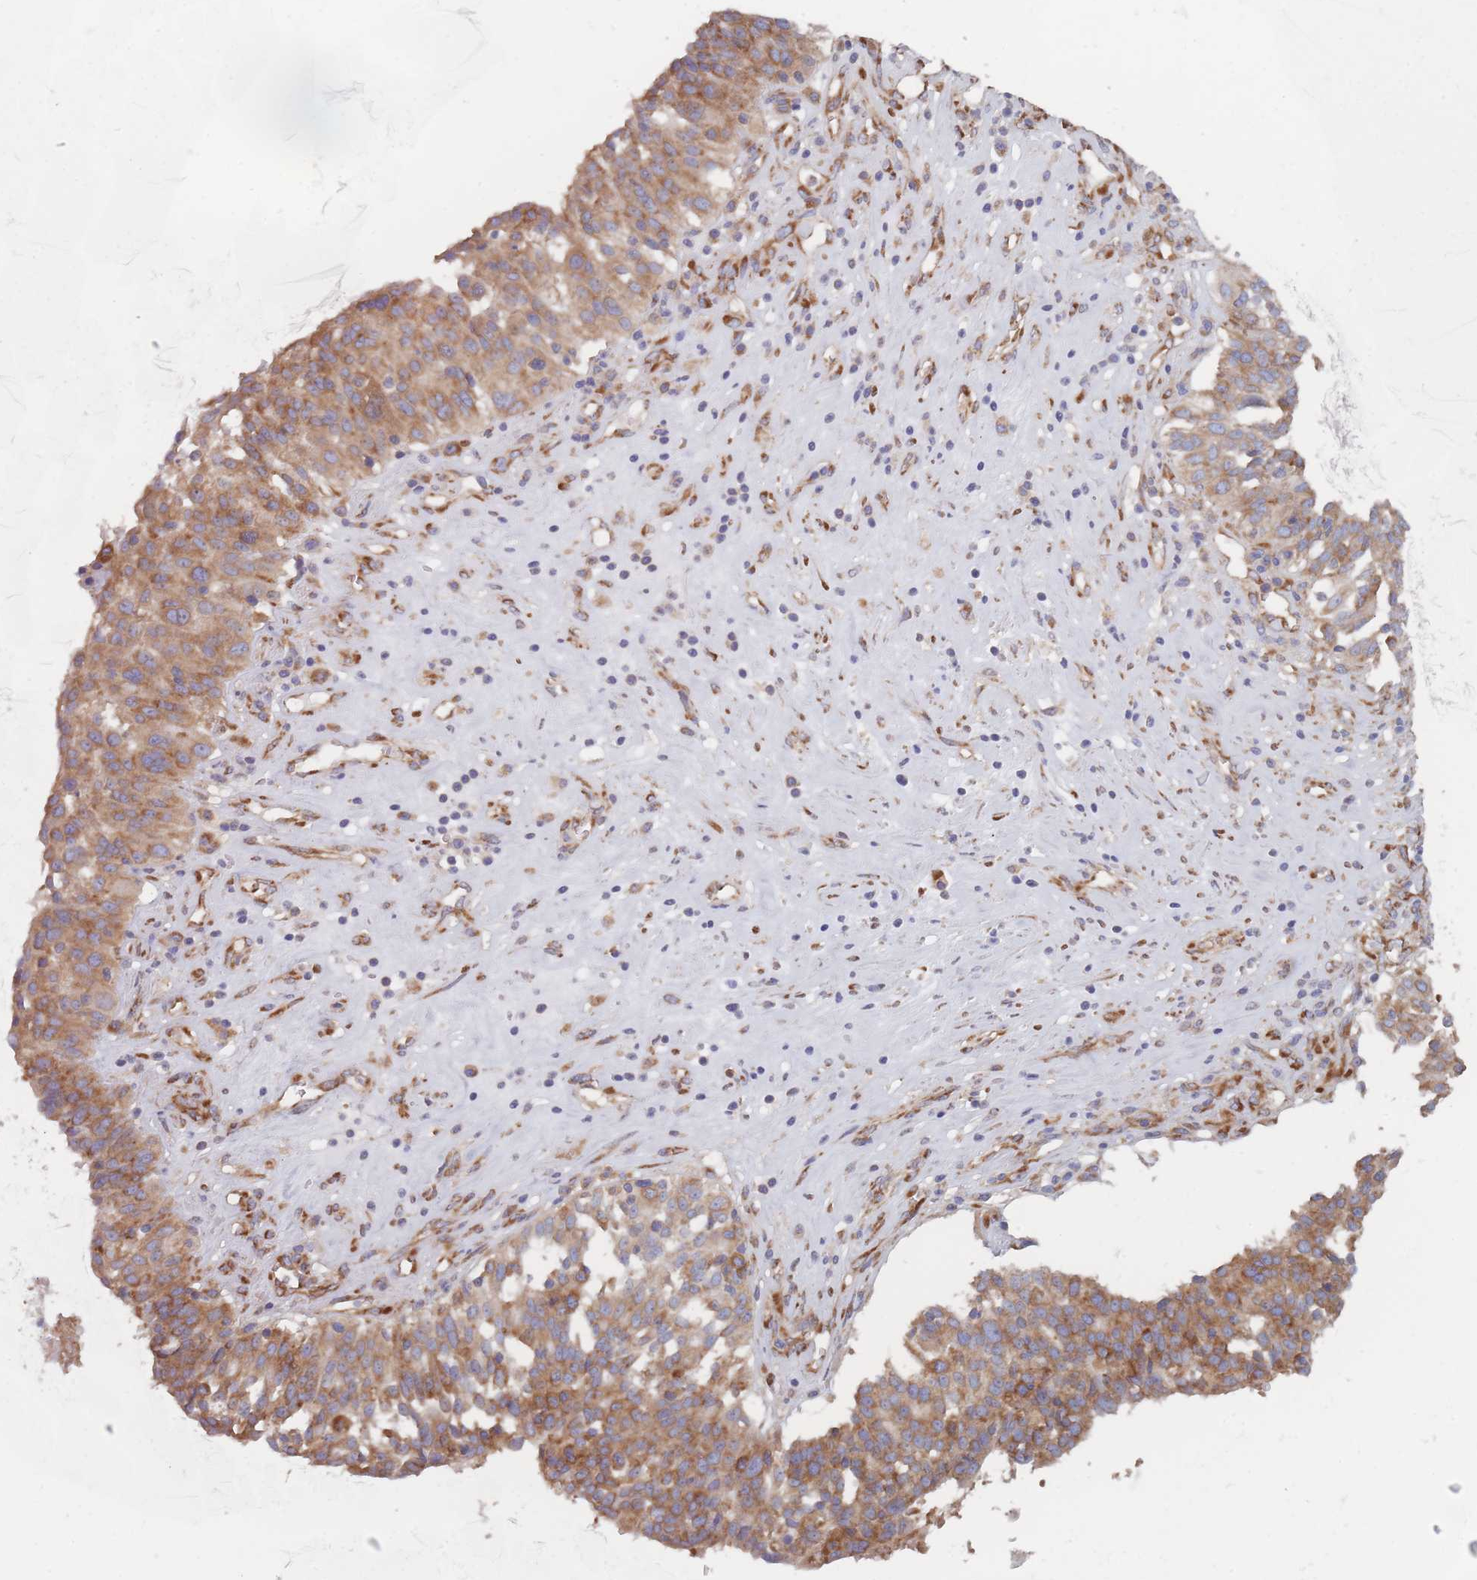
{"staining": {"intensity": "moderate", "quantity": ">75%", "location": "cytoplasmic/membranous"}, "tissue": "ovarian cancer", "cell_type": "Tumor cells", "image_type": "cancer", "snomed": [{"axis": "morphology", "description": "Cystadenocarcinoma, serous, NOS"}, {"axis": "topography", "description": "Ovary"}], "caption": "High-power microscopy captured an IHC micrograph of ovarian cancer (serous cystadenocarcinoma), revealing moderate cytoplasmic/membranous positivity in about >75% of tumor cells.", "gene": "EEF1B2", "patient": {"sex": "female", "age": 59}}